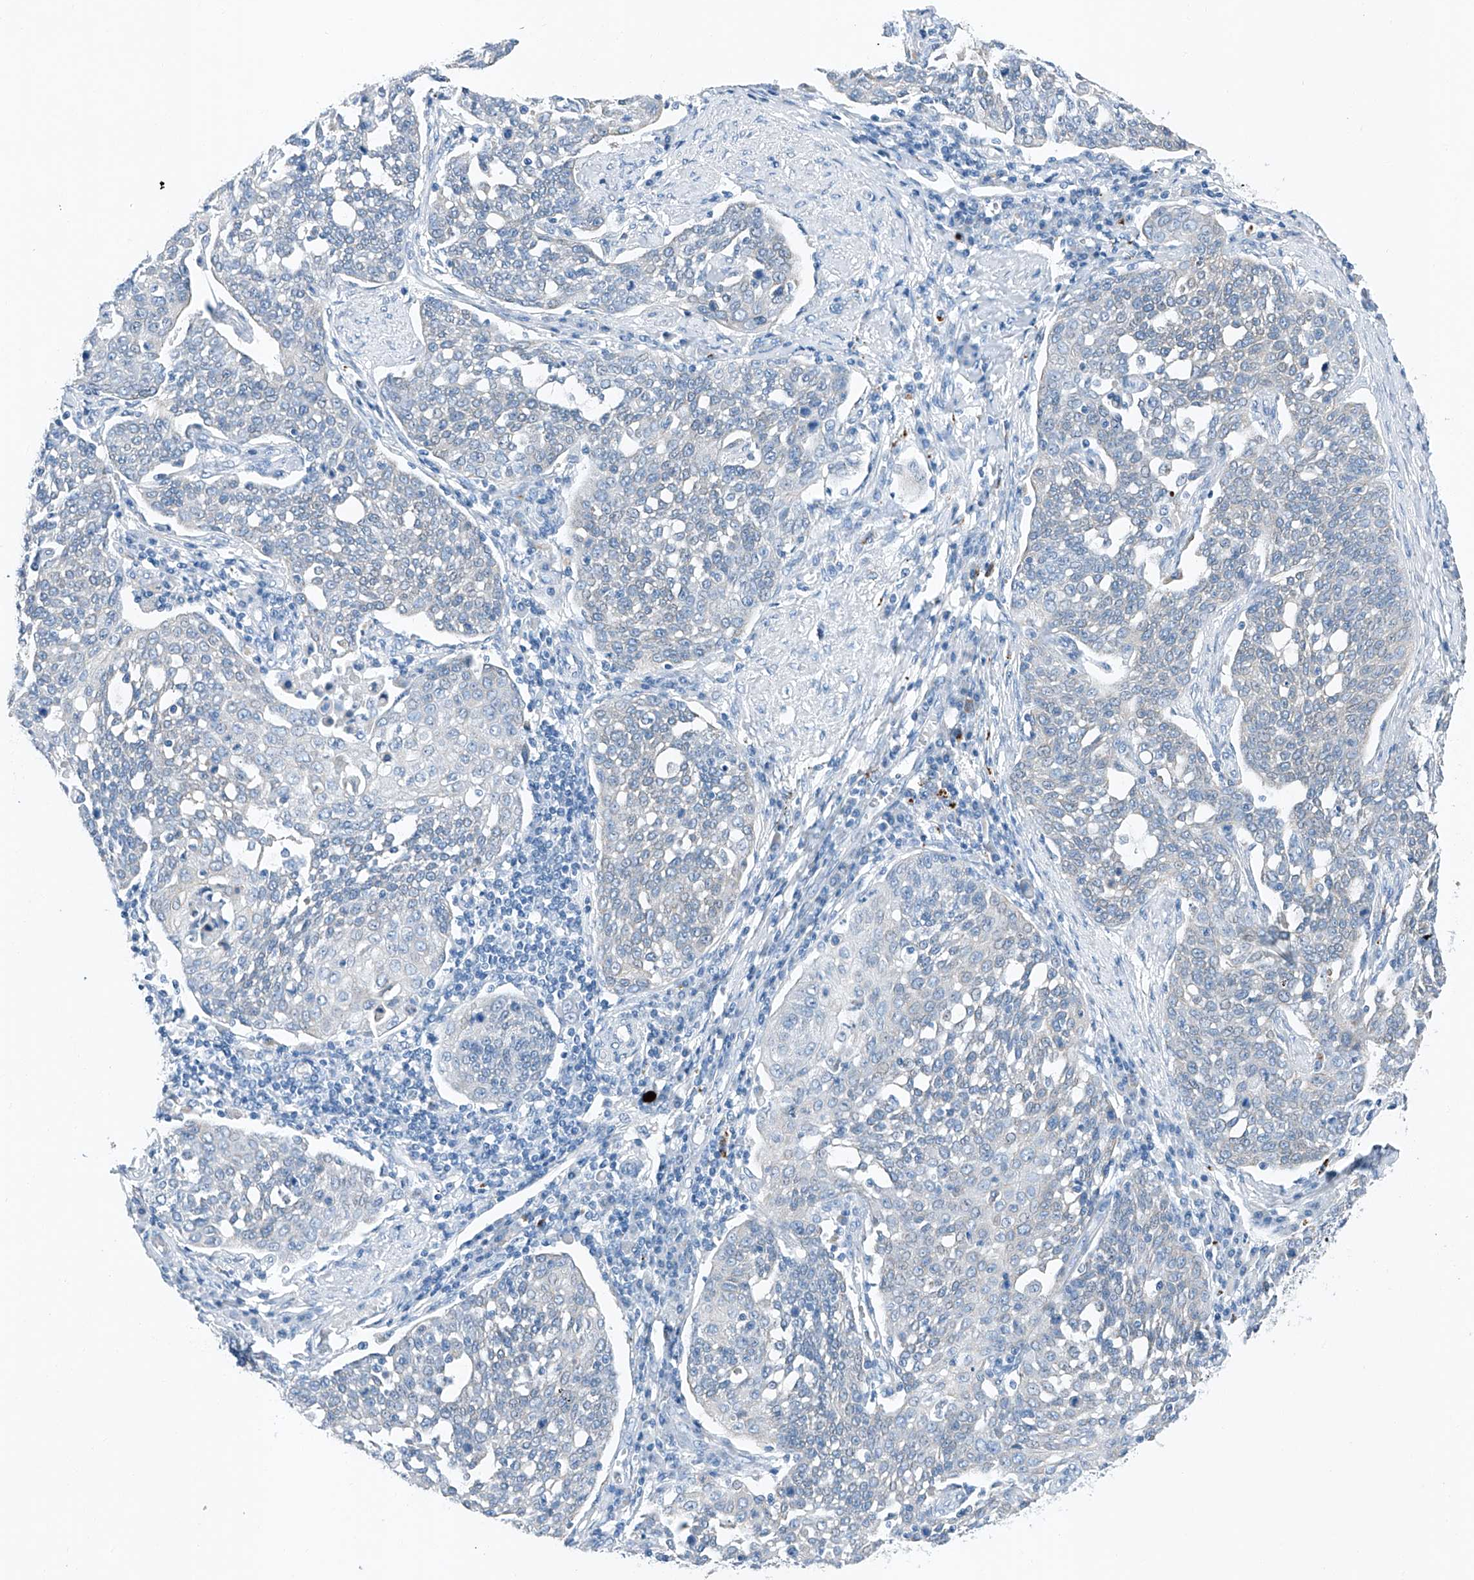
{"staining": {"intensity": "negative", "quantity": "none", "location": "none"}, "tissue": "cervical cancer", "cell_type": "Tumor cells", "image_type": "cancer", "snomed": [{"axis": "morphology", "description": "Squamous cell carcinoma, NOS"}, {"axis": "topography", "description": "Cervix"}], "caption": "IHC histopathology image of neoplastic tissue: cervical cancer stained with DAB (3,3'-diaminobenzidine) displays no significant protein expression in tumor cells. (Stains: DAB immunohistochemistry with hematoxylin counter stain, Microscopy: brightfield microscopy at high magnification).", "gene": "MDGA1", "patient": {"sex": "female", "age": 34}}